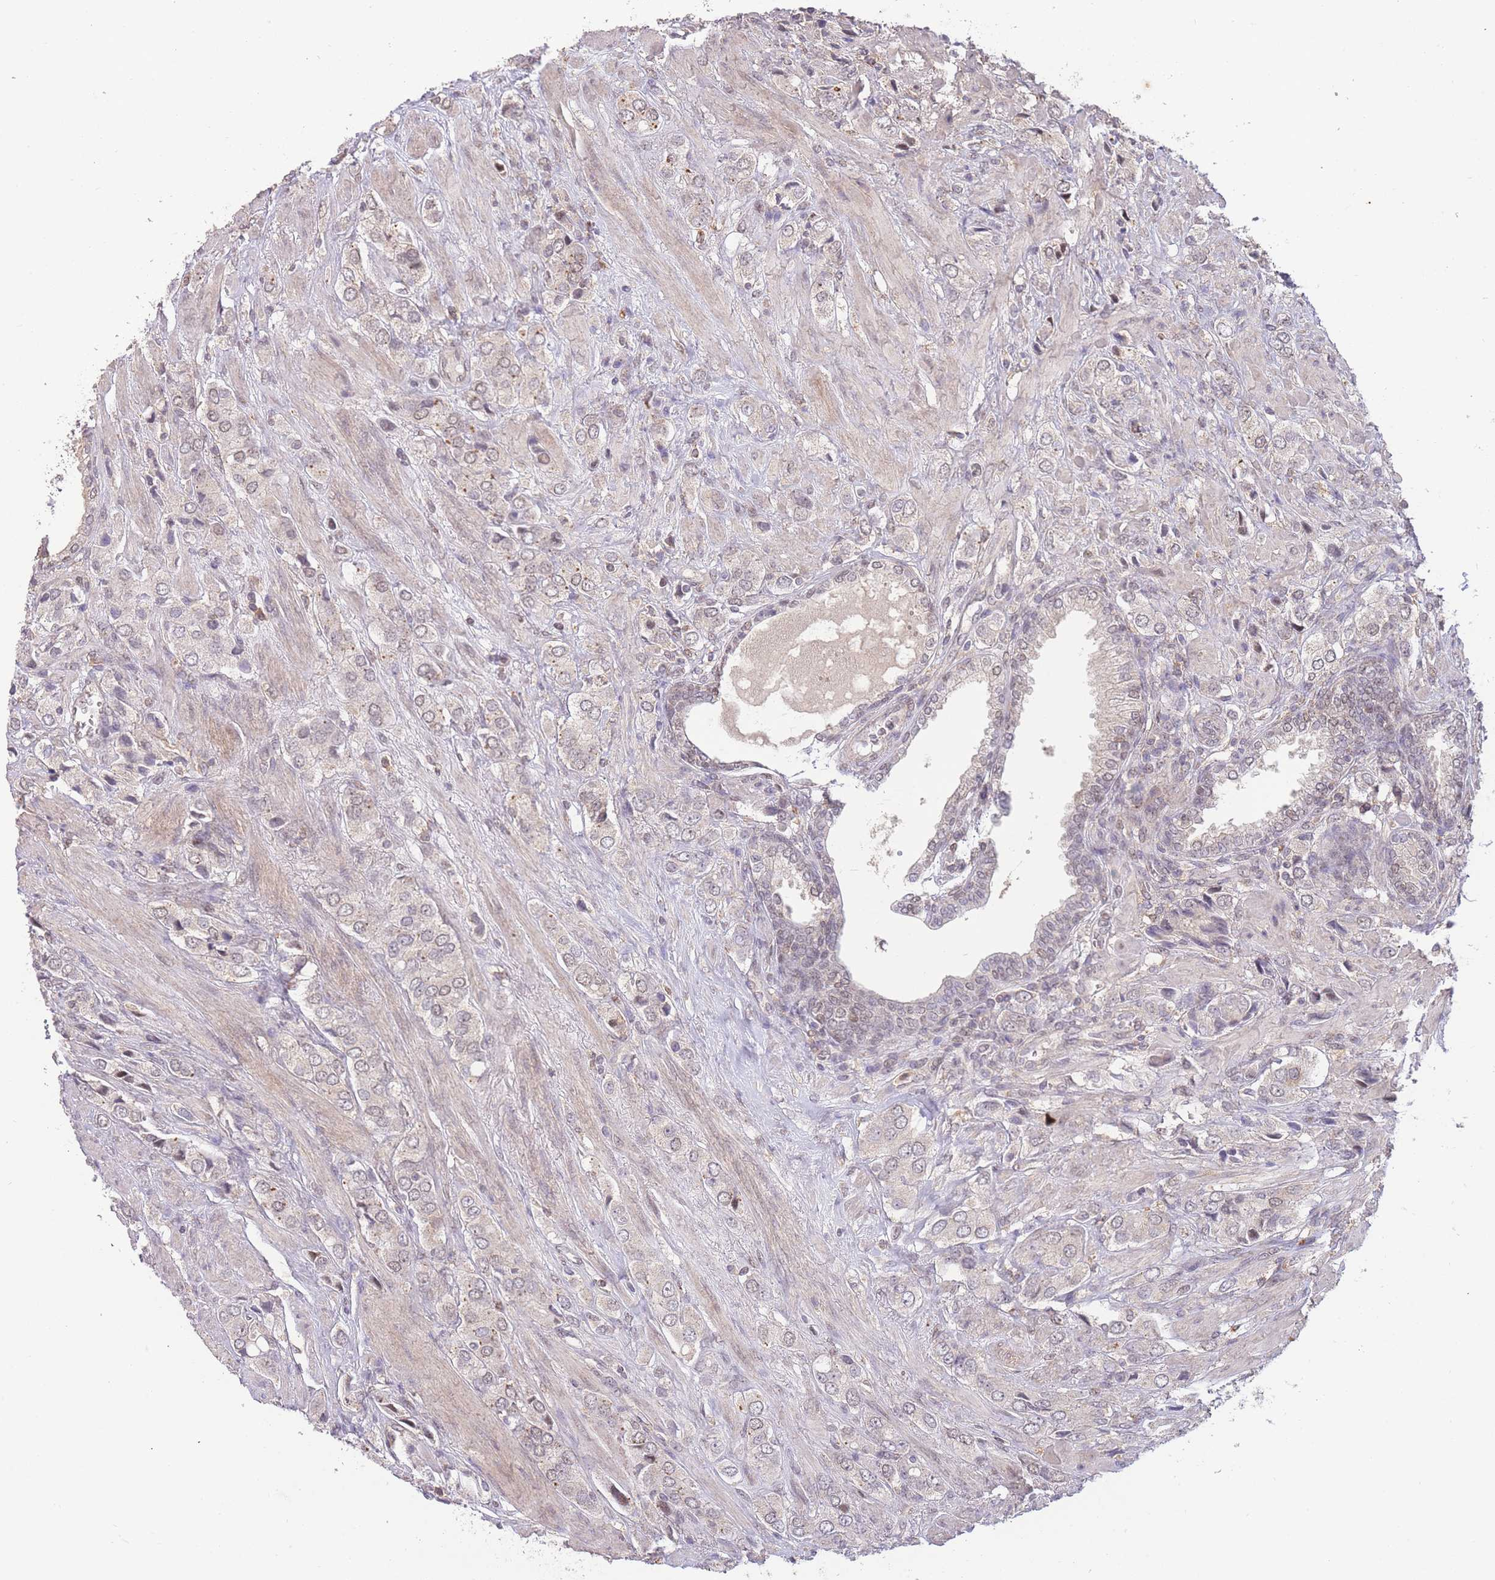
{"staining": {"intensity": "weak", "quantity": "<25%", "location": "nuclear"}, "tissue": "prostate cancer", "cell_type": "Tumor cells", "image_type": "cancer", "snomed": [{"axis": "morphology", "description": "Adenocarcinoma, High grade"}, {"axis": "topography", "description": "Prostate and seminal vesicle, NOS"}], "caption": "A micrograph of human prostate cancer (high-grade adenocarcinoma) is negative for staining in tumor cells.", "gene": "RNF144B", "patient": {"sex": "male", "age": 64}}